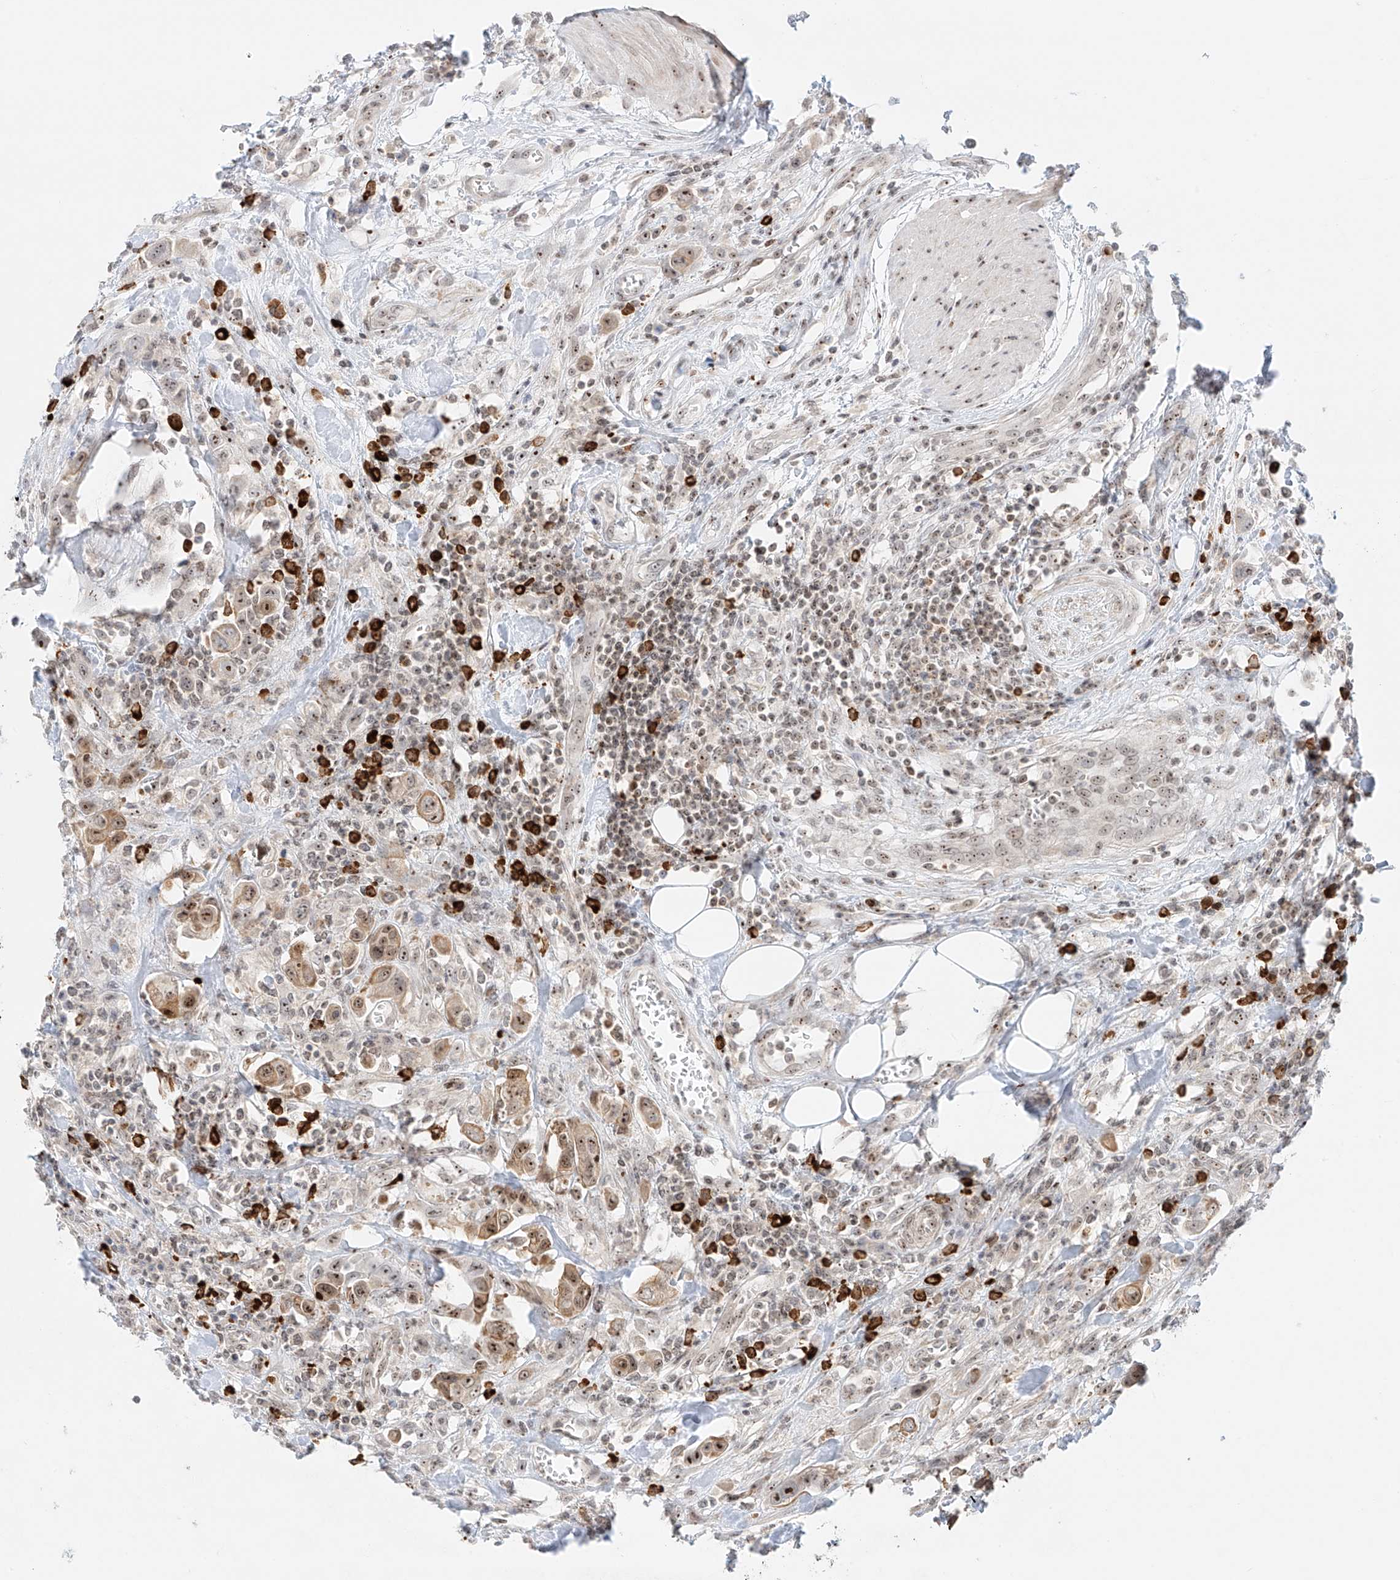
{"staining": {"intensity": "weak", "quantity": ">75%", "location": "cytoplasmic/membranous,nuclear"}, "tissue": "urothelial cancer", "cell_type": "Tumor cells", "image_type": "cancer", "snomed": [{"axis": "morphology", "description": "Urothelial carcinoma, High grade"}, {"axis": "topography", "description": "Urinary bladder"}], "caption": "A low amount of weak cytoplasmic/membranous and nuclear expression is present in approximately >75% of tumor cells in high-grade urothelial carcinoma tissue. The staining was performed using DAB to visualize the protein expression in brown, while the nuclei were stained in blue with hematoxylin (Magnification: 20x).", "gene": "ZNF512", "patient": {"sex": "male", "age": 50}}